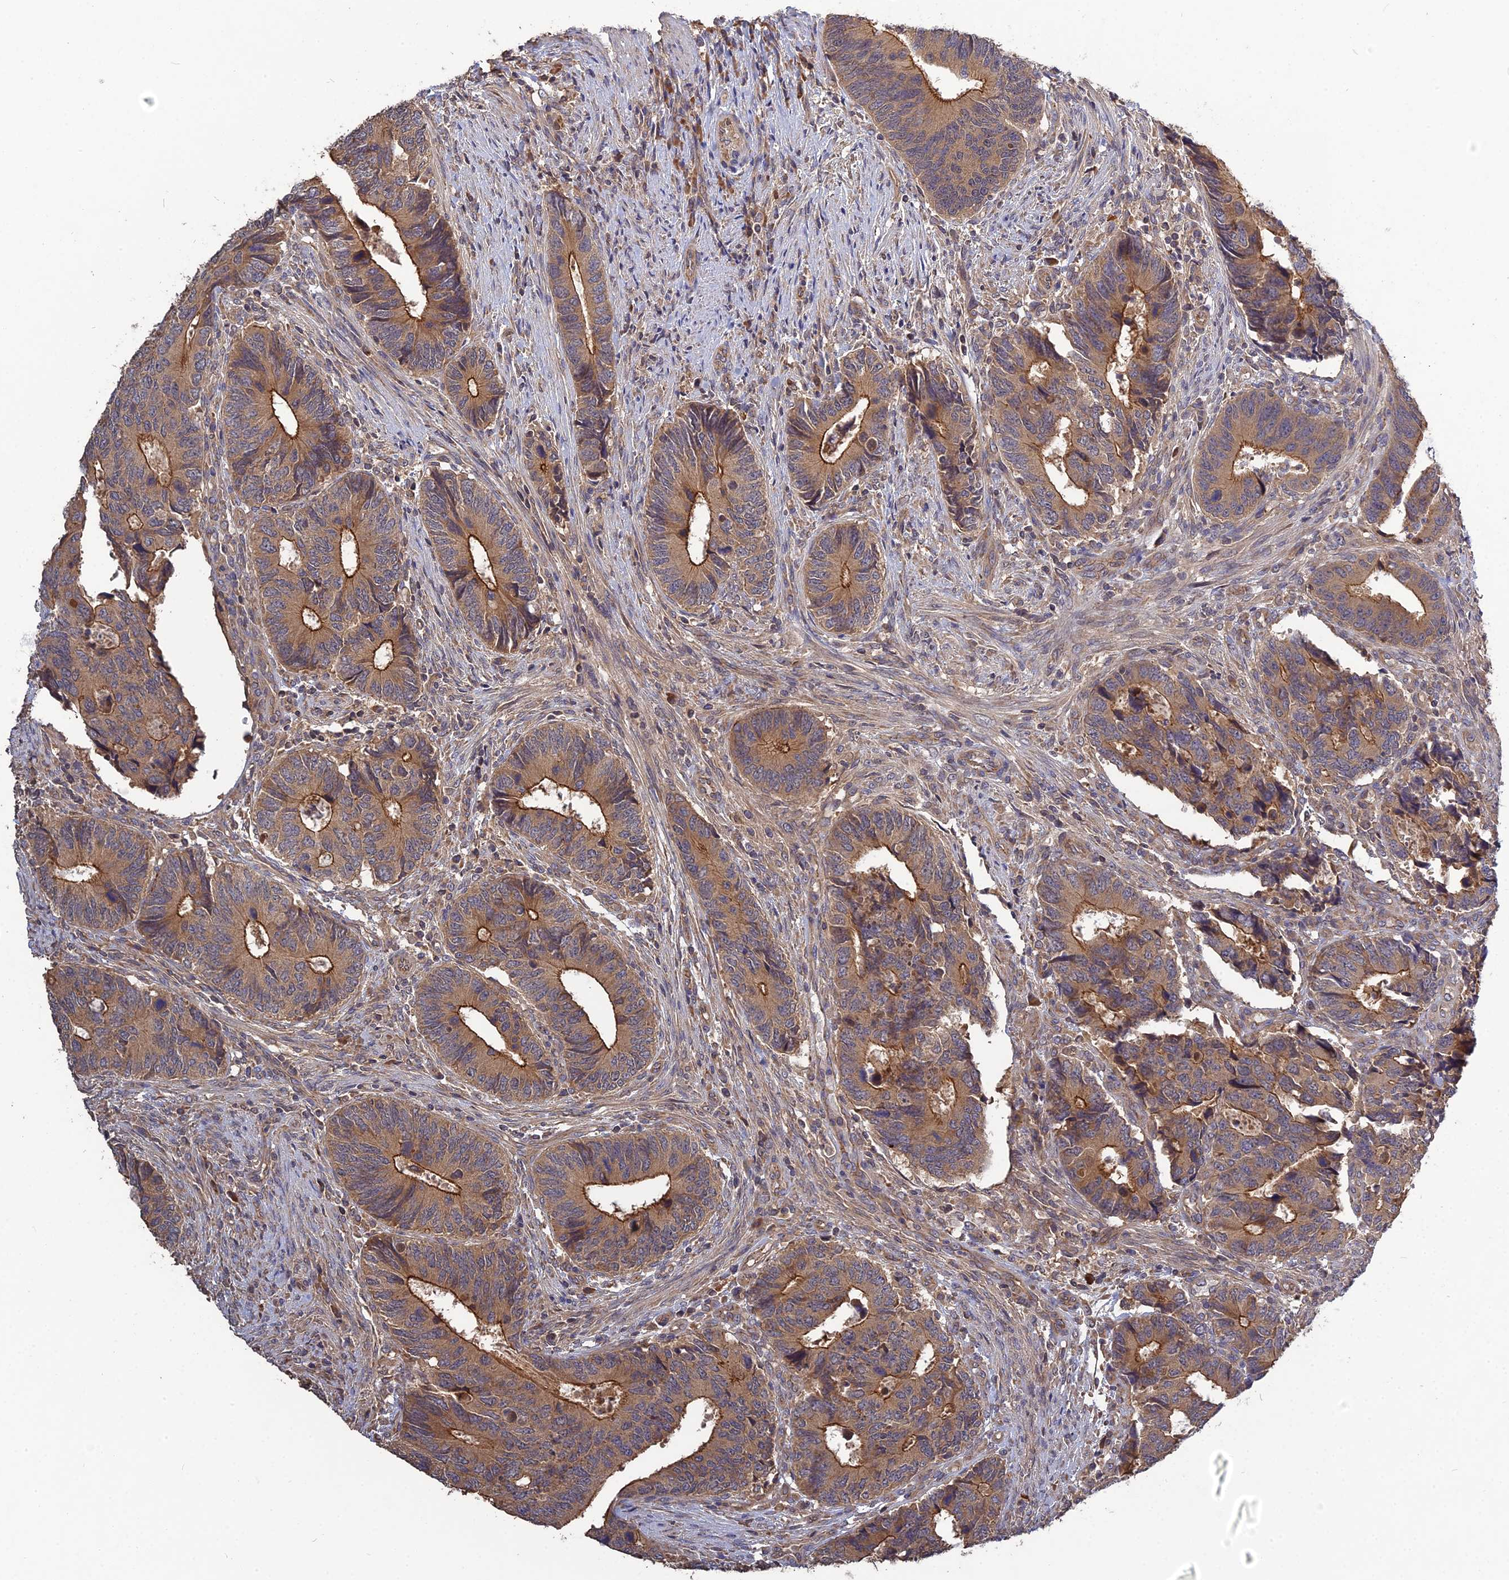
{"staining": {"intensity": "strong", "quantity": "25%-75%", "location": "cytoplasmic/membranous"}, "tissue": "colorectal cancer", "cell_type": "Tumor cells", "image_type": "cancer", "snomed": [{"axis": "morphology", "description": "Adenocarcinoma, NOS"}, {"axis": "topography", "description": "Colon"}], "caption": "A brown stain highlights strong cytoplasmic/membranous positivity of a protein in colorectal cancer (adenocarcinoma) tumor cells. (DAB IHC with brightfield microscopy, high magnification).", "gene": "ARHGAP40", "patient": {"sex": "male", "age": 87}}